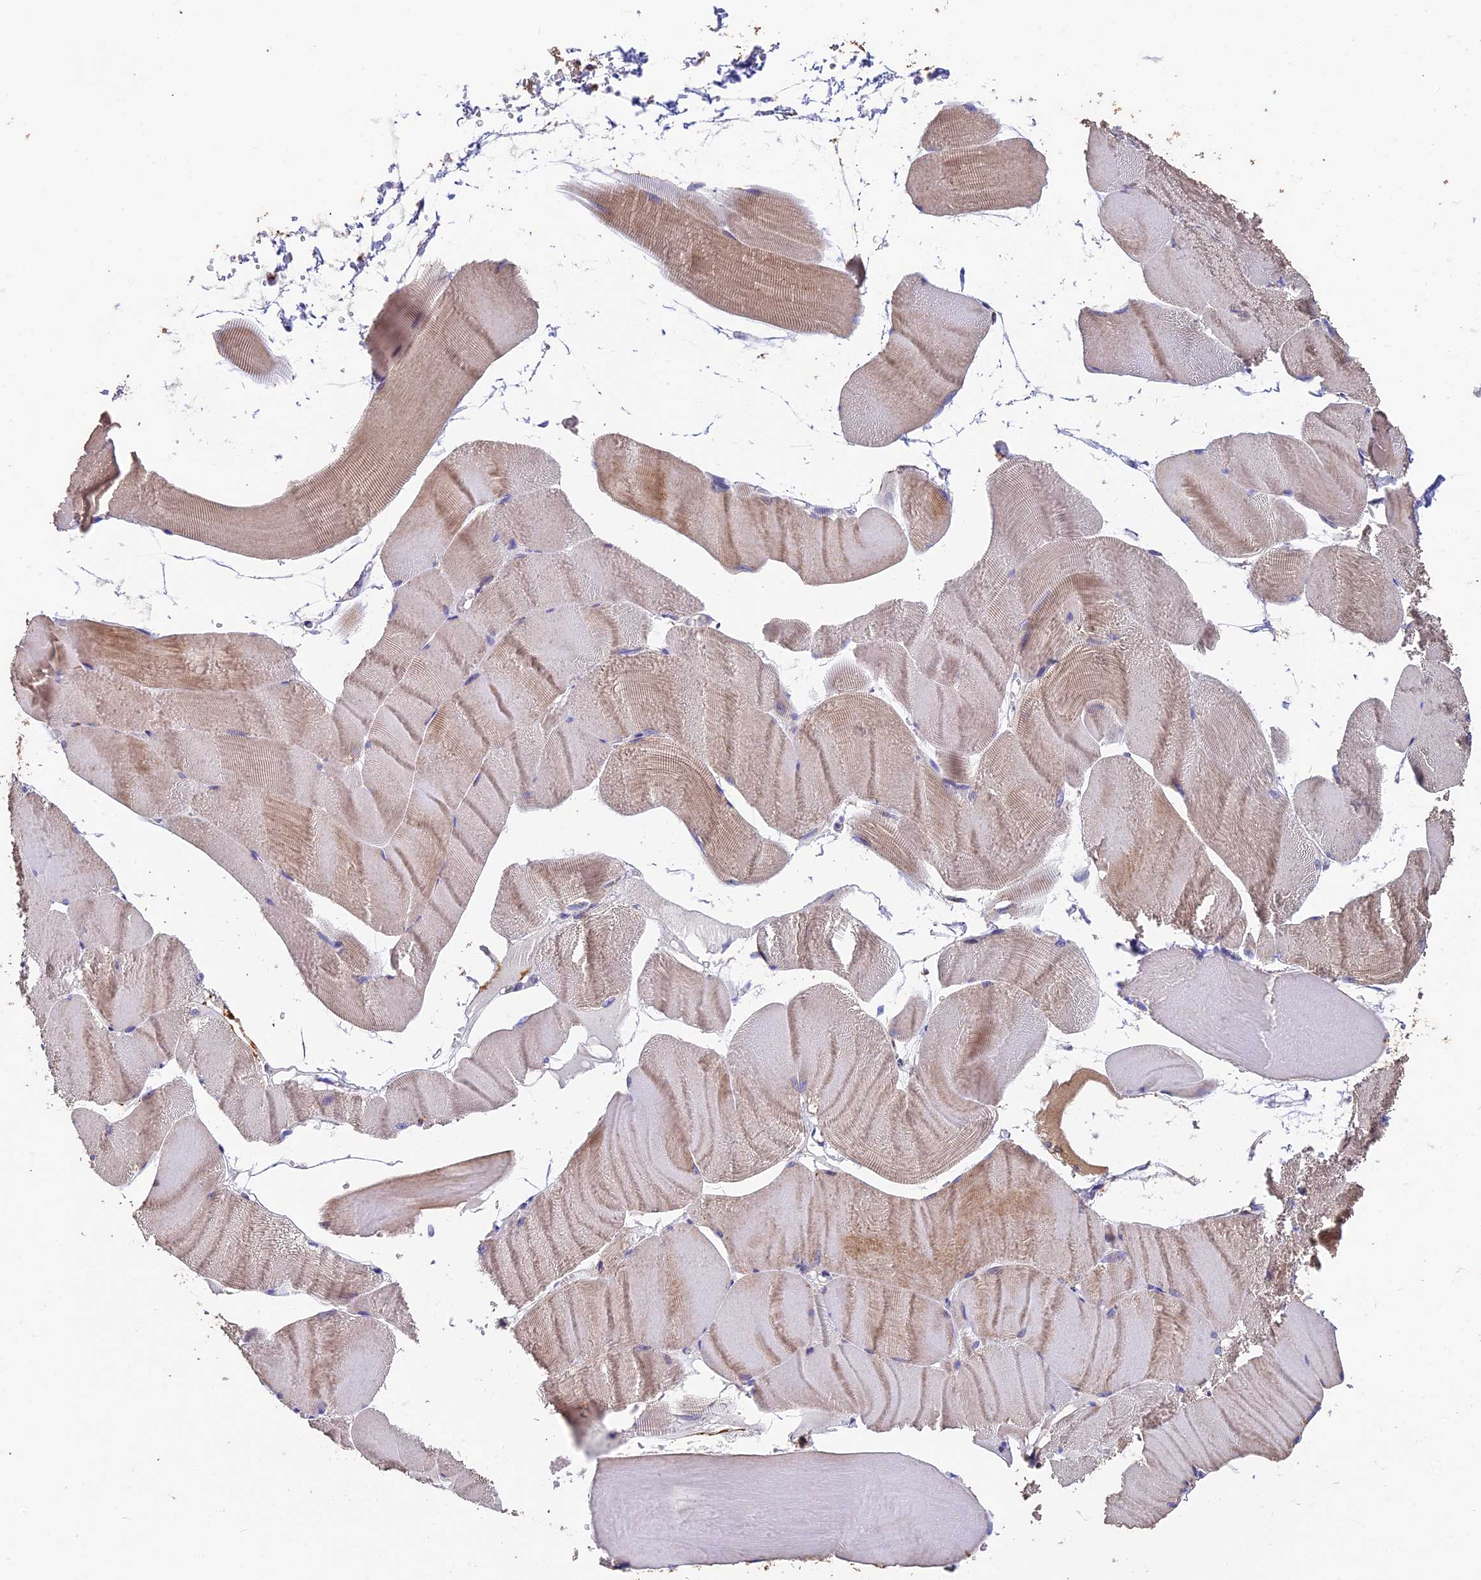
{"staining": {"intensity": "moderate", "quantity": "25%-75%", "location": "cytoplasmic/membranous"}, "tissue": "skeletal muscle", "cell_type": "Myocytes", "image_type": "normal", "snomed": [{"axis": "morphology", "description": "Normal tissue, NOS"}, {"axis": "morphology", "description": "Basal cell carcinoma"}, {"axis": "topography", "description": "Skeletal muscle"}], "caption": "Skeletal muscle stained with a brown dye demonstrates moderate cytoplasmic/membranous positive positivity in about 25%-75% of myocytes.", "gene": "ADAT1", "patient": {"sex": "female", "age": 64}}